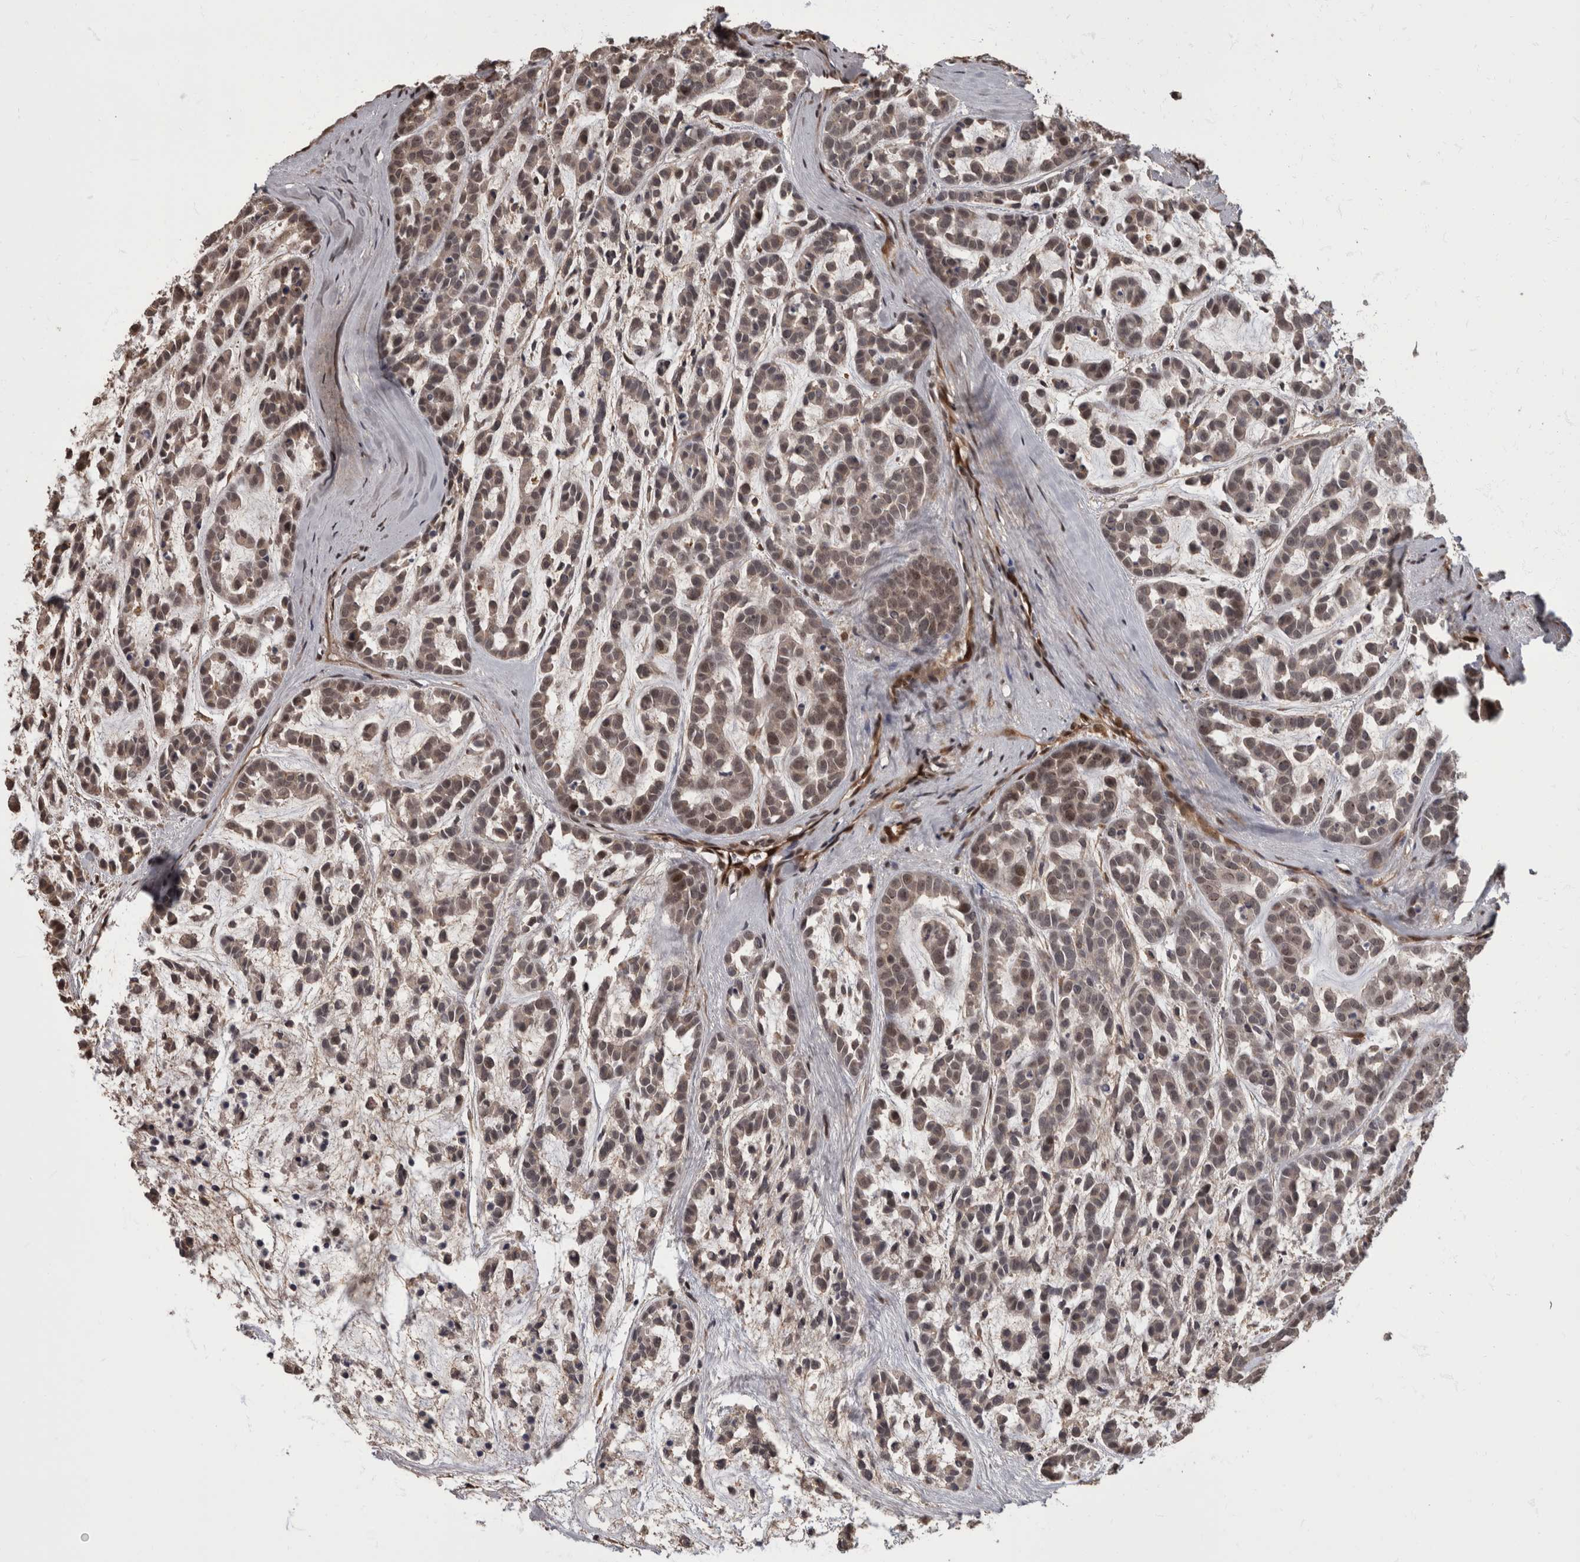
{"staining": {"intensity": "weak", "quantity": "25%-75%", "location": "cytoplasmic/membranous,nuclear"}, "tissue": "head and neck cancer", "cell_type": "Tumor cells", "image_type": "cancer", "snomed": [{"axis": "morphology", "description": "Adenocarcinoma, NOS"}, {"axis": "morphology", "description": "Adenoma, NOS"}, {"axis": "topography", "description": "Head-Neck"}], "caption": "The photomicrograph demonstrates staining of head and neck cancer, revealing weak cytoplasmic/membranous and nuclear protein positivity (brown color) within tumor cells.", "gene": "AKT3", "patient": {"sex": "female", "age": 55}}